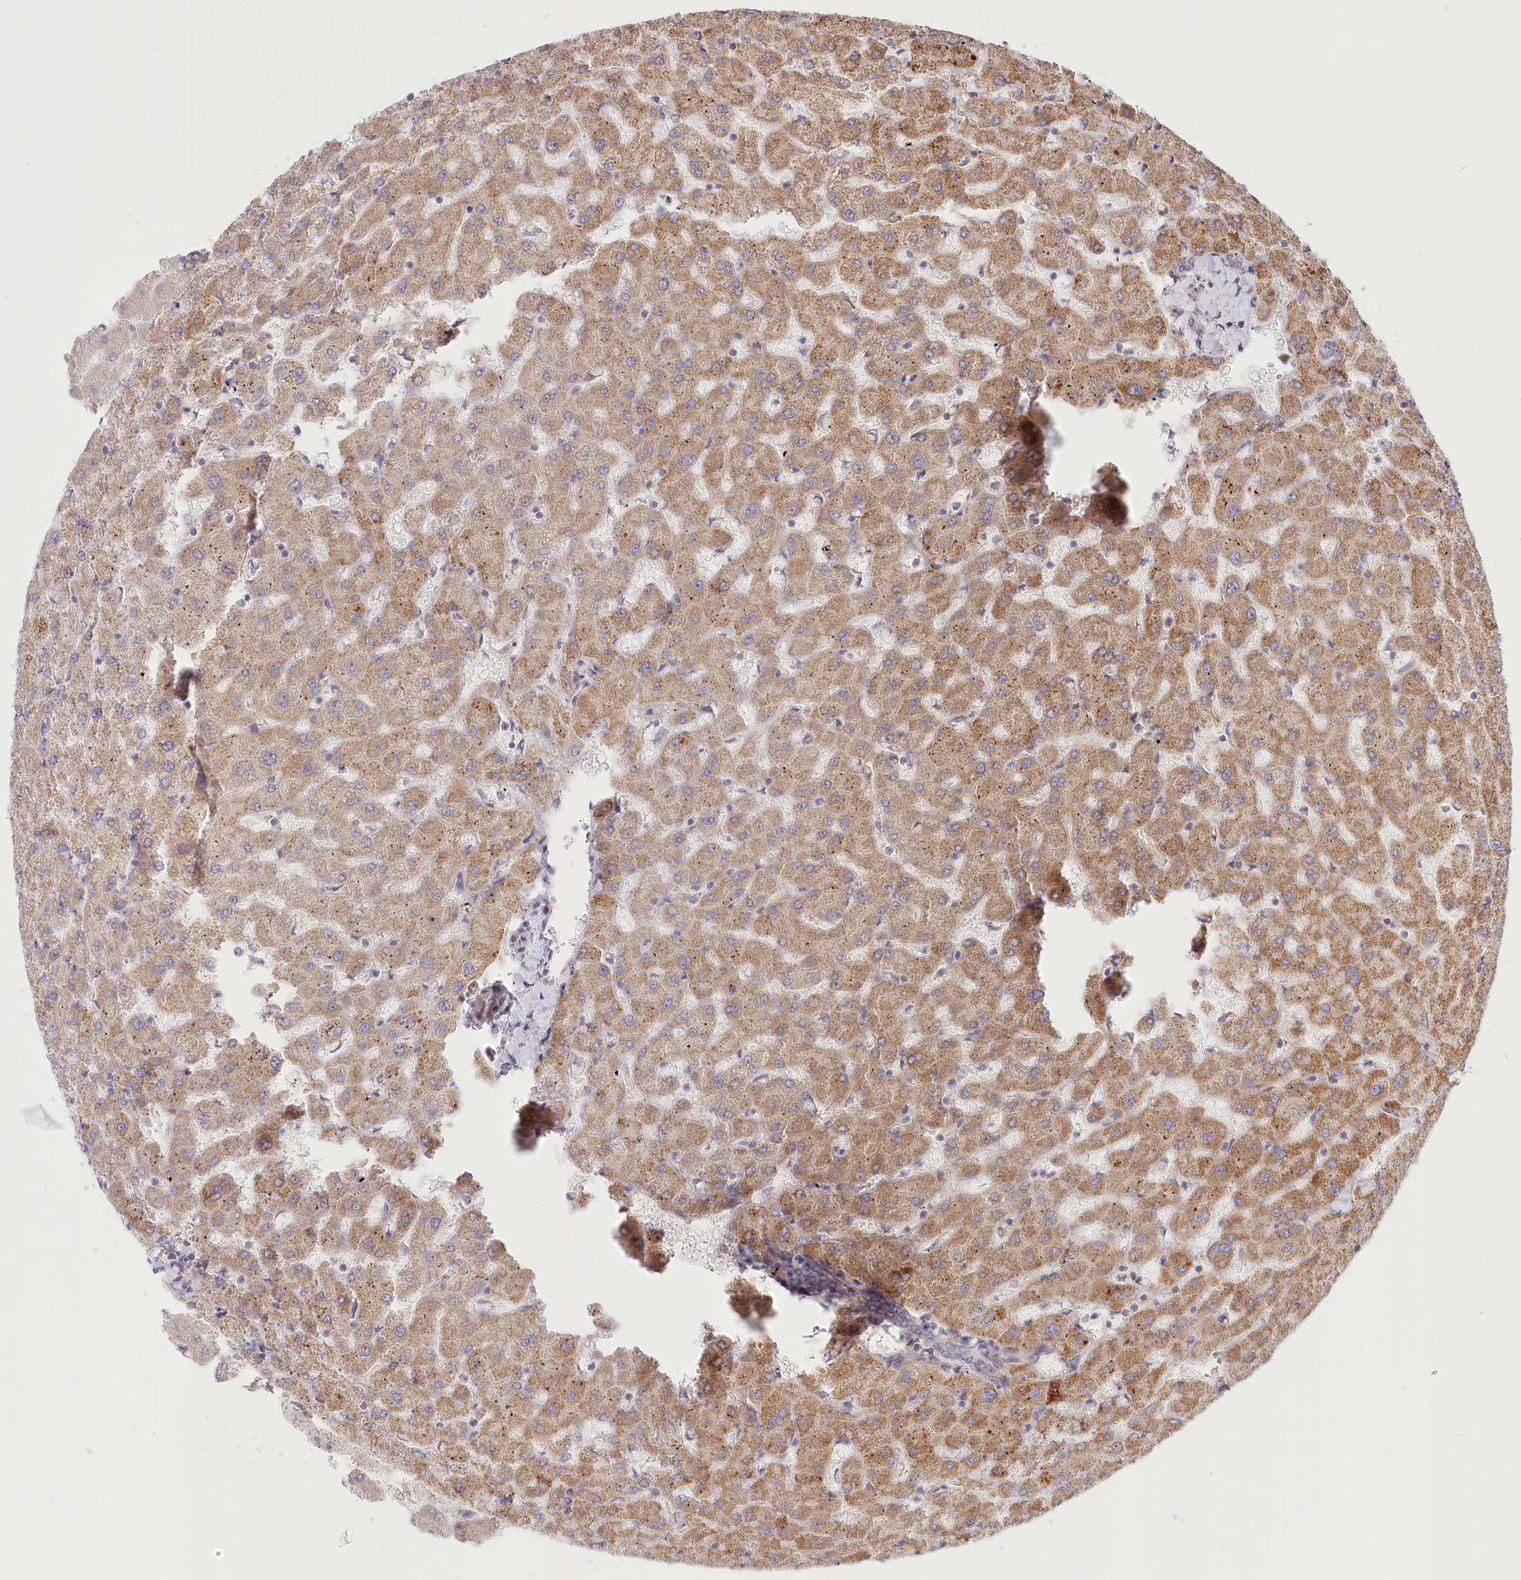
{"staining": {"intensity": "negative", "quantity": "none", "location": "none"}, "tissue": "liver", "cell_type": "Cholangiocytes", "image_type": "normal", "snomed": [{"axis": "morphology", "description": "Normal tissue, NOS"}, {"axis": "topography", "description": "Liver"}], "caption": "High power microscopy histopathology image of an IHC micrograph of benign liver, revealing no significant staining in cholangiocytes. (DAB (3,3'-diaminobenzidine) IHC, high magnification).", "gene": "CEP70", "patient": {"sex": "female", "age": 63}}